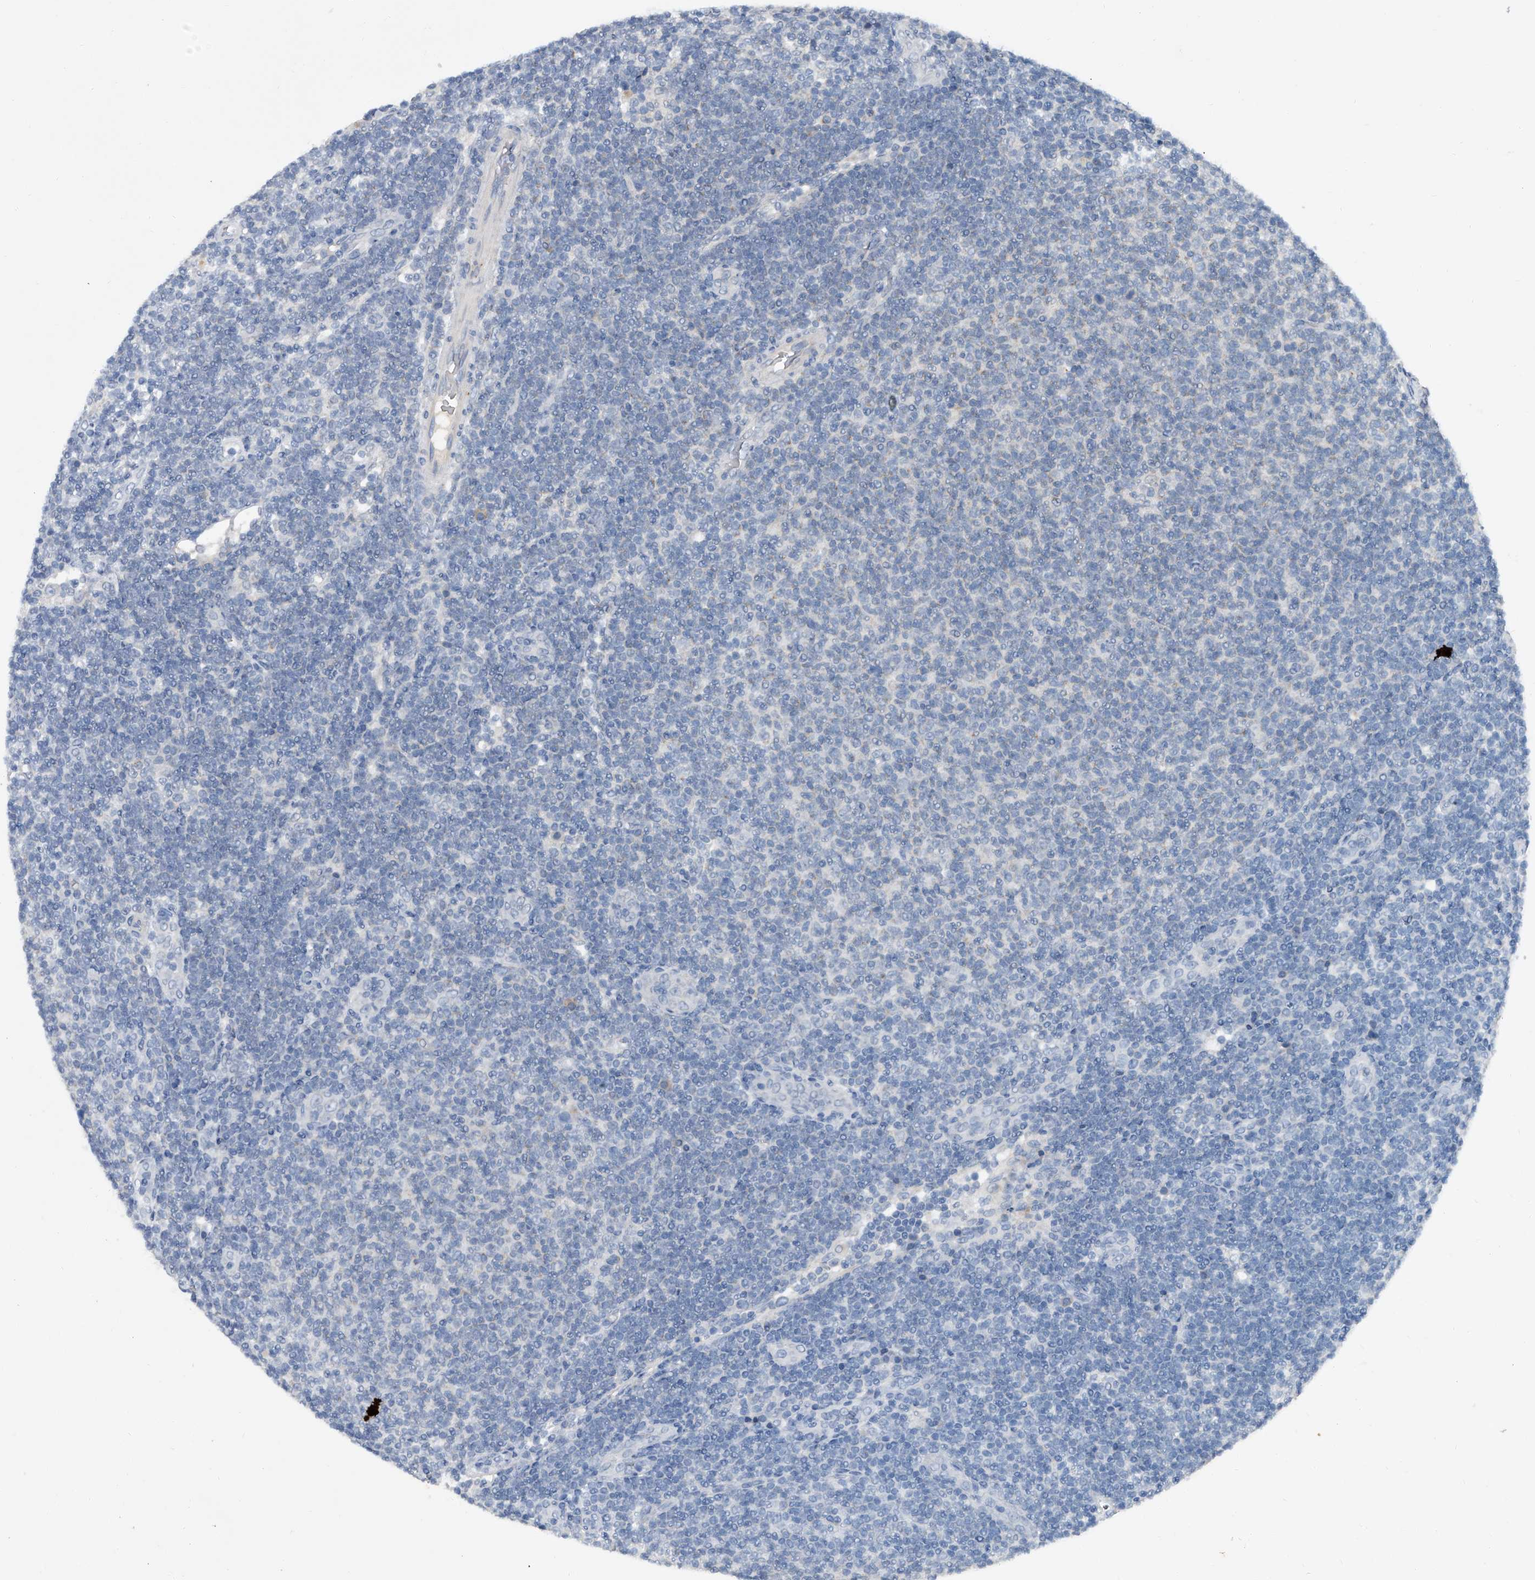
{"staining": {"intensity": "negative", "quantity": "none", "location": "none"}, "tissue": "lymphoma", "cell_type": "Tumor cells", "image_type": "cancer", "snomed": [{"axis": "morphology", "description": "Malignant lymphoma, non-Hodgkin's type, Low grade"}, {"axis": "topography", "description": "Lymph node"}], "caption": "High power microscopy photomicrograph of an IHC histopathology image of lymphoma, revealing no significant expression in tumor cells.", "gene": "JAG2", "patient": {"sex": "male", "age": 66}}